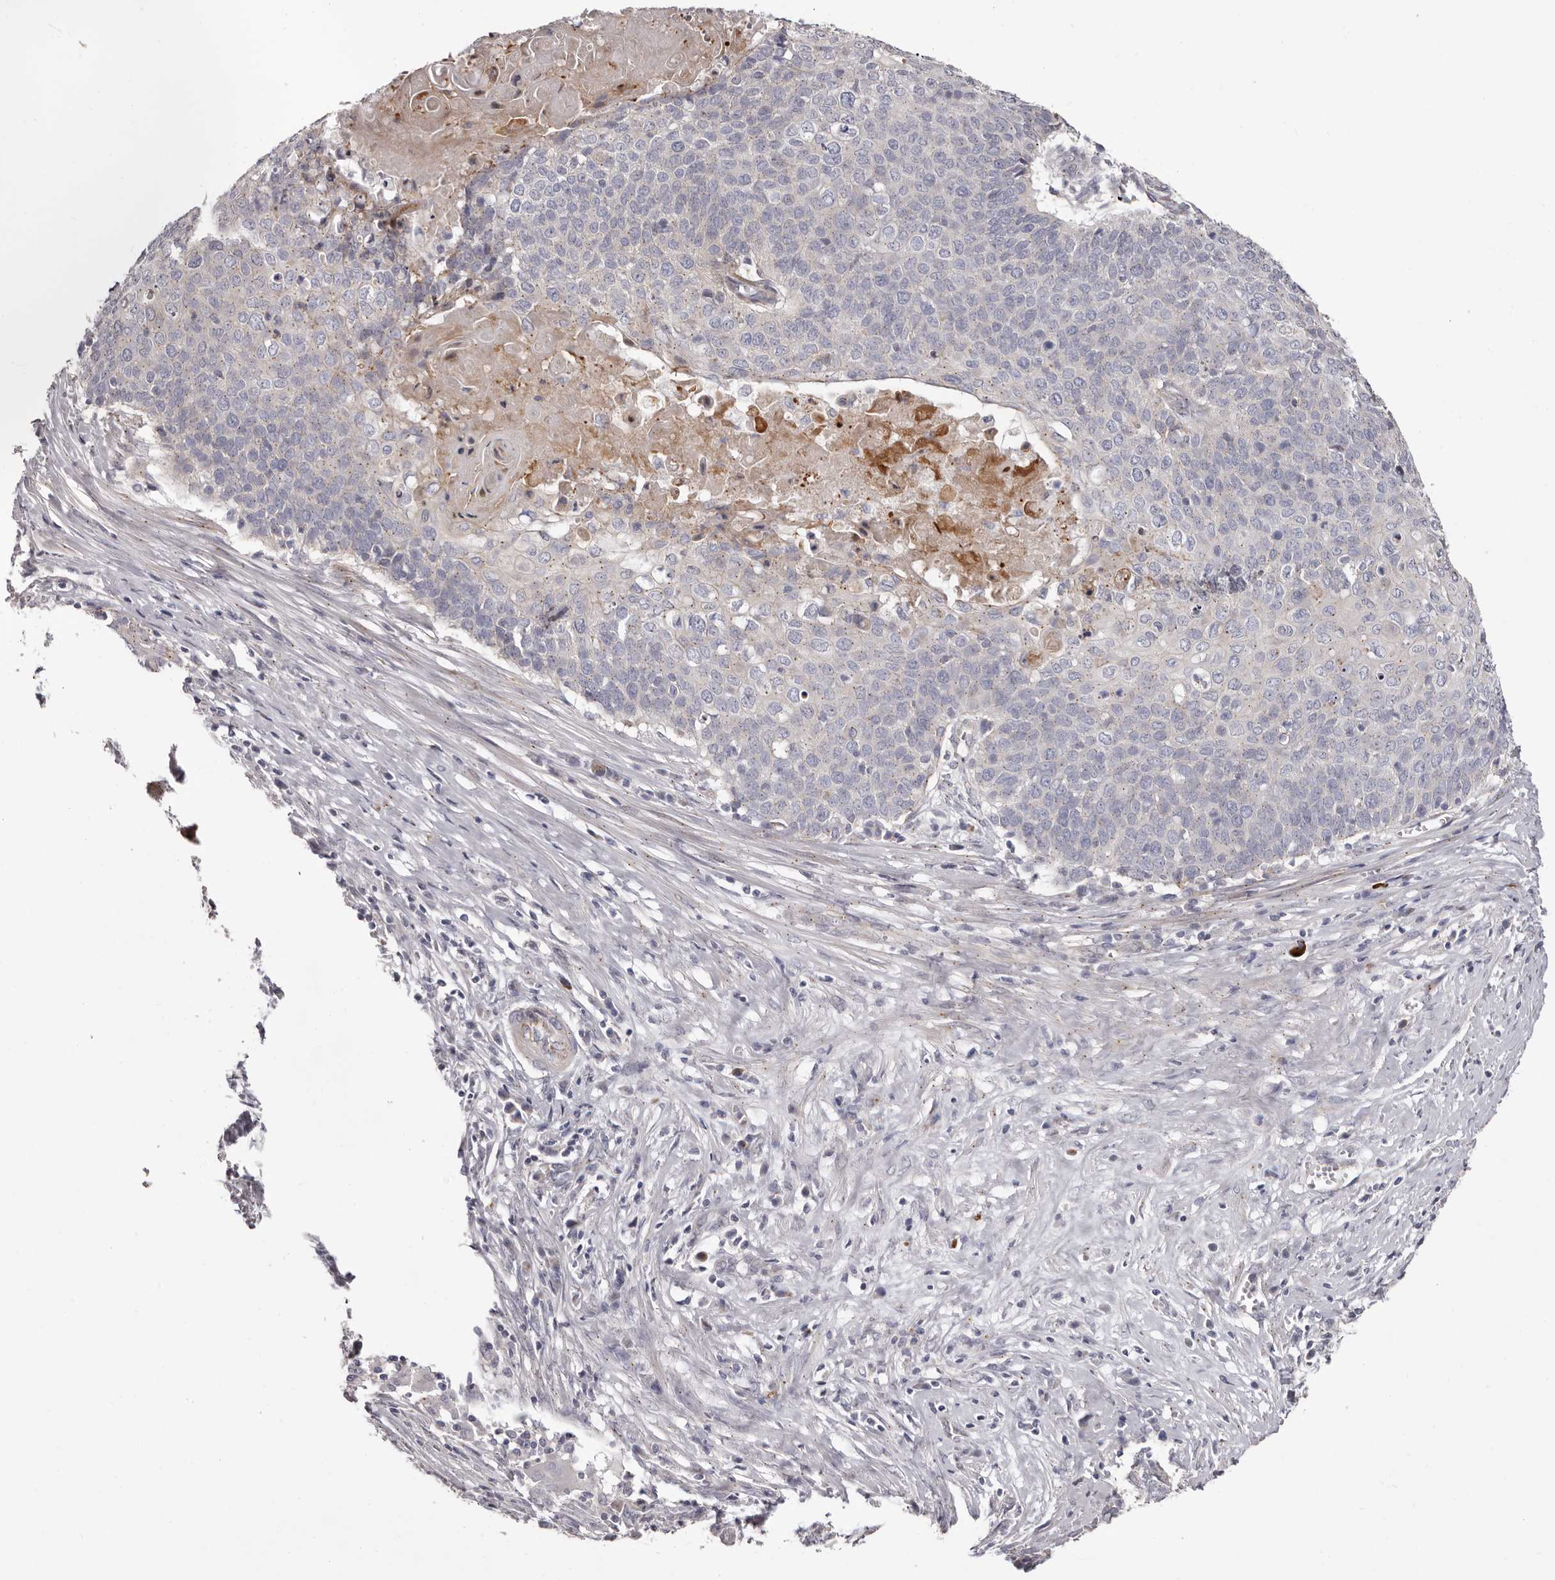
{"staining": {"intensity": "moderate", "quantity": "<25%", "location": "cytoplasmic/membranous"}, "tissue": "cervical cancer", "cell_type": "Tumor cells", "image_type": "cancer", "snomed": [{"axis": "morphology", "description": "Squamous cell carcinoma, NOS"}, {"axis": "topography", "description": "Cervix"}], "caption": "Squamous cell carcinoma (cervical) was stained to show a protein in brown. There is low levels of moderate cytoplasmic/membranous expression in about <25% of tumor cells.", "gene": "PEG10", "patient": {"sex": "female", "age": 39}}